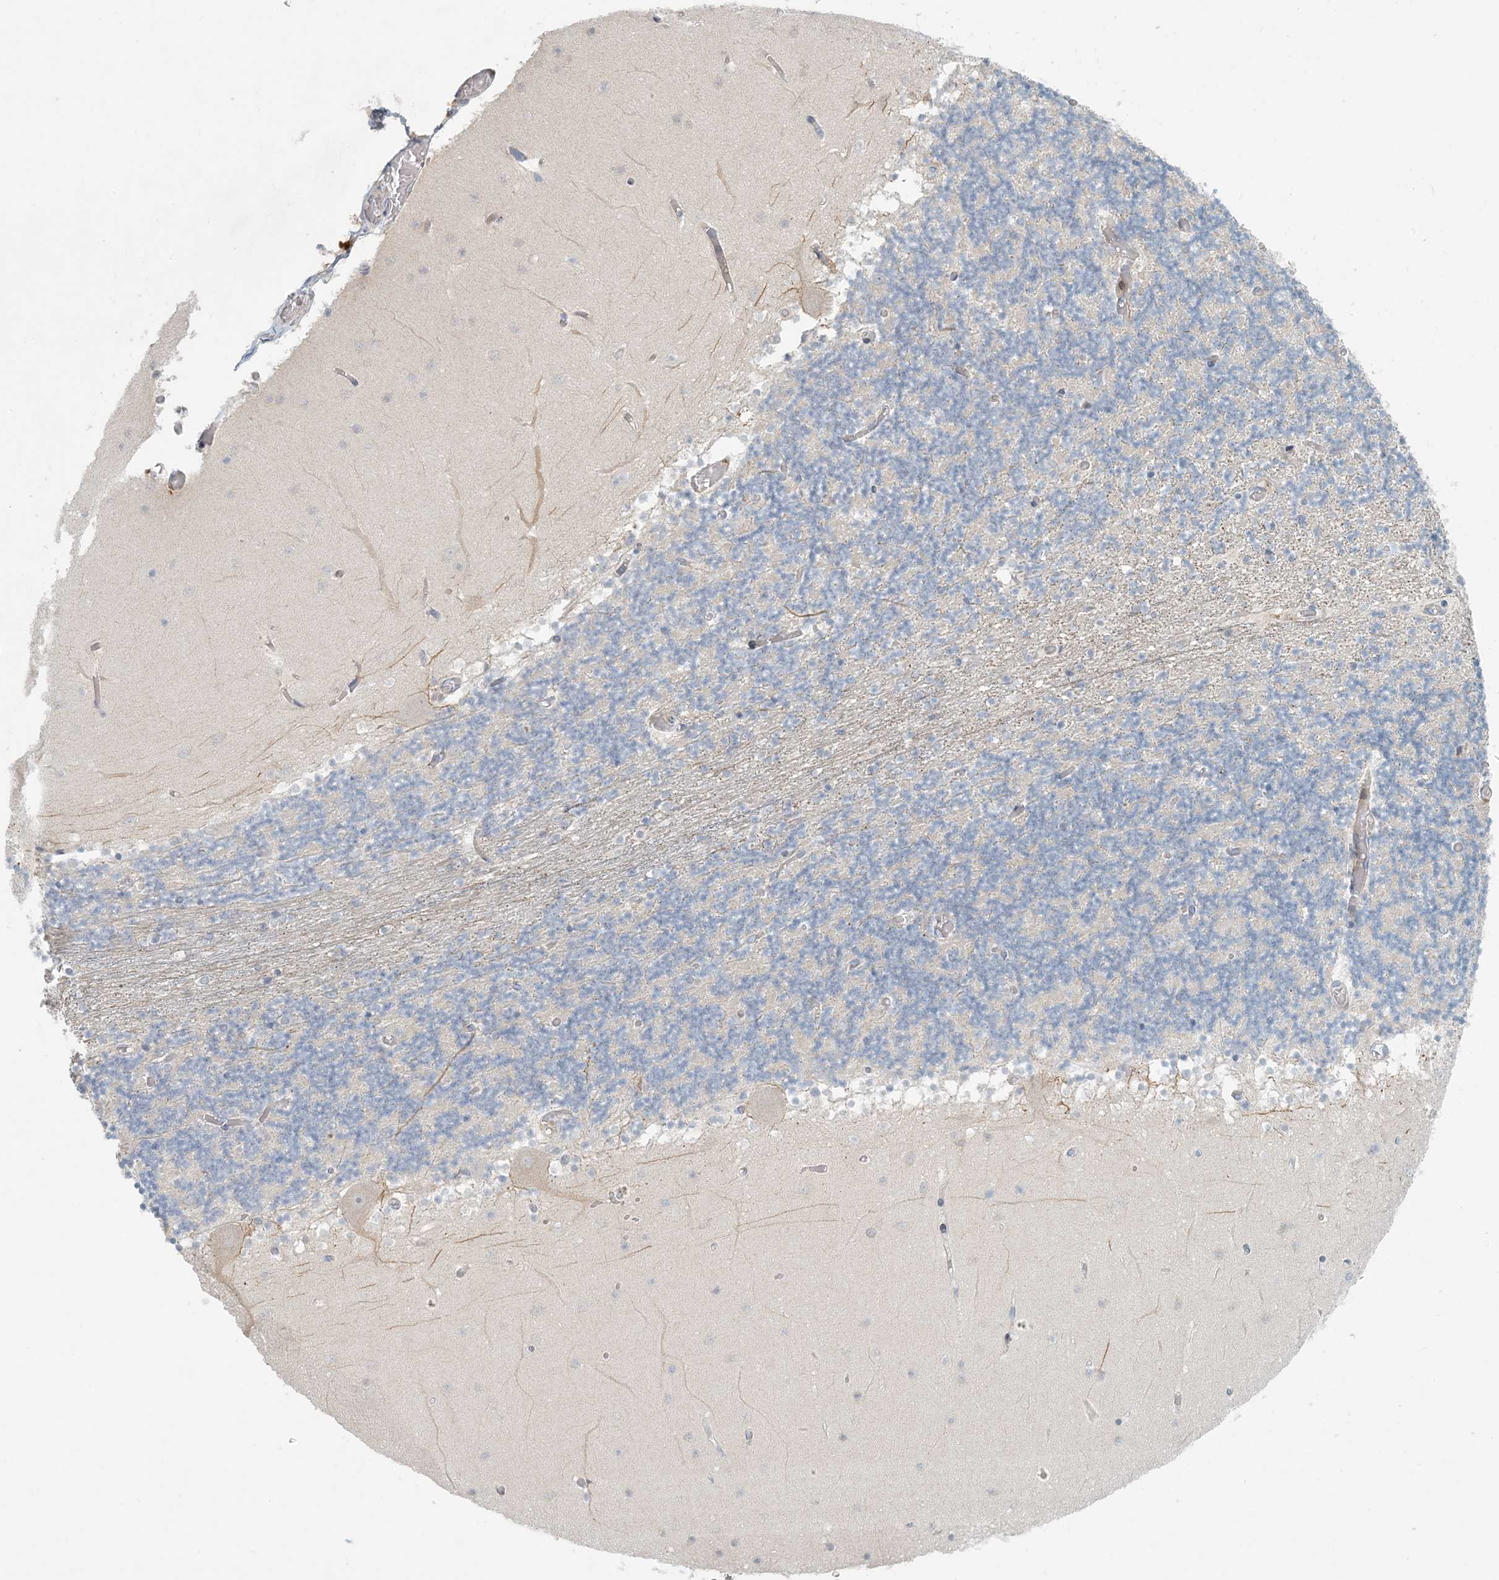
{"staining": {"intensity": "negative", "quantity": "none", "location": "none"}, "tissue": "cerebellum", "cell_type": "Cells in granular layer", "image_type": "normal", "snomed": [{"axis": "morphology", "description": "Normal tissue, NOS"}, {"axis": "topography", "description": "Cerebellum"}], "caption": "This is a image of IHC staining of normal cerebellum, which shows no expression in cells in granular layer. (Brightfield microscopy of DAB immunohistochemistry at high magnification).", "gene": "ZNF385D", "patient": {"sex": "female", "age": 28}}